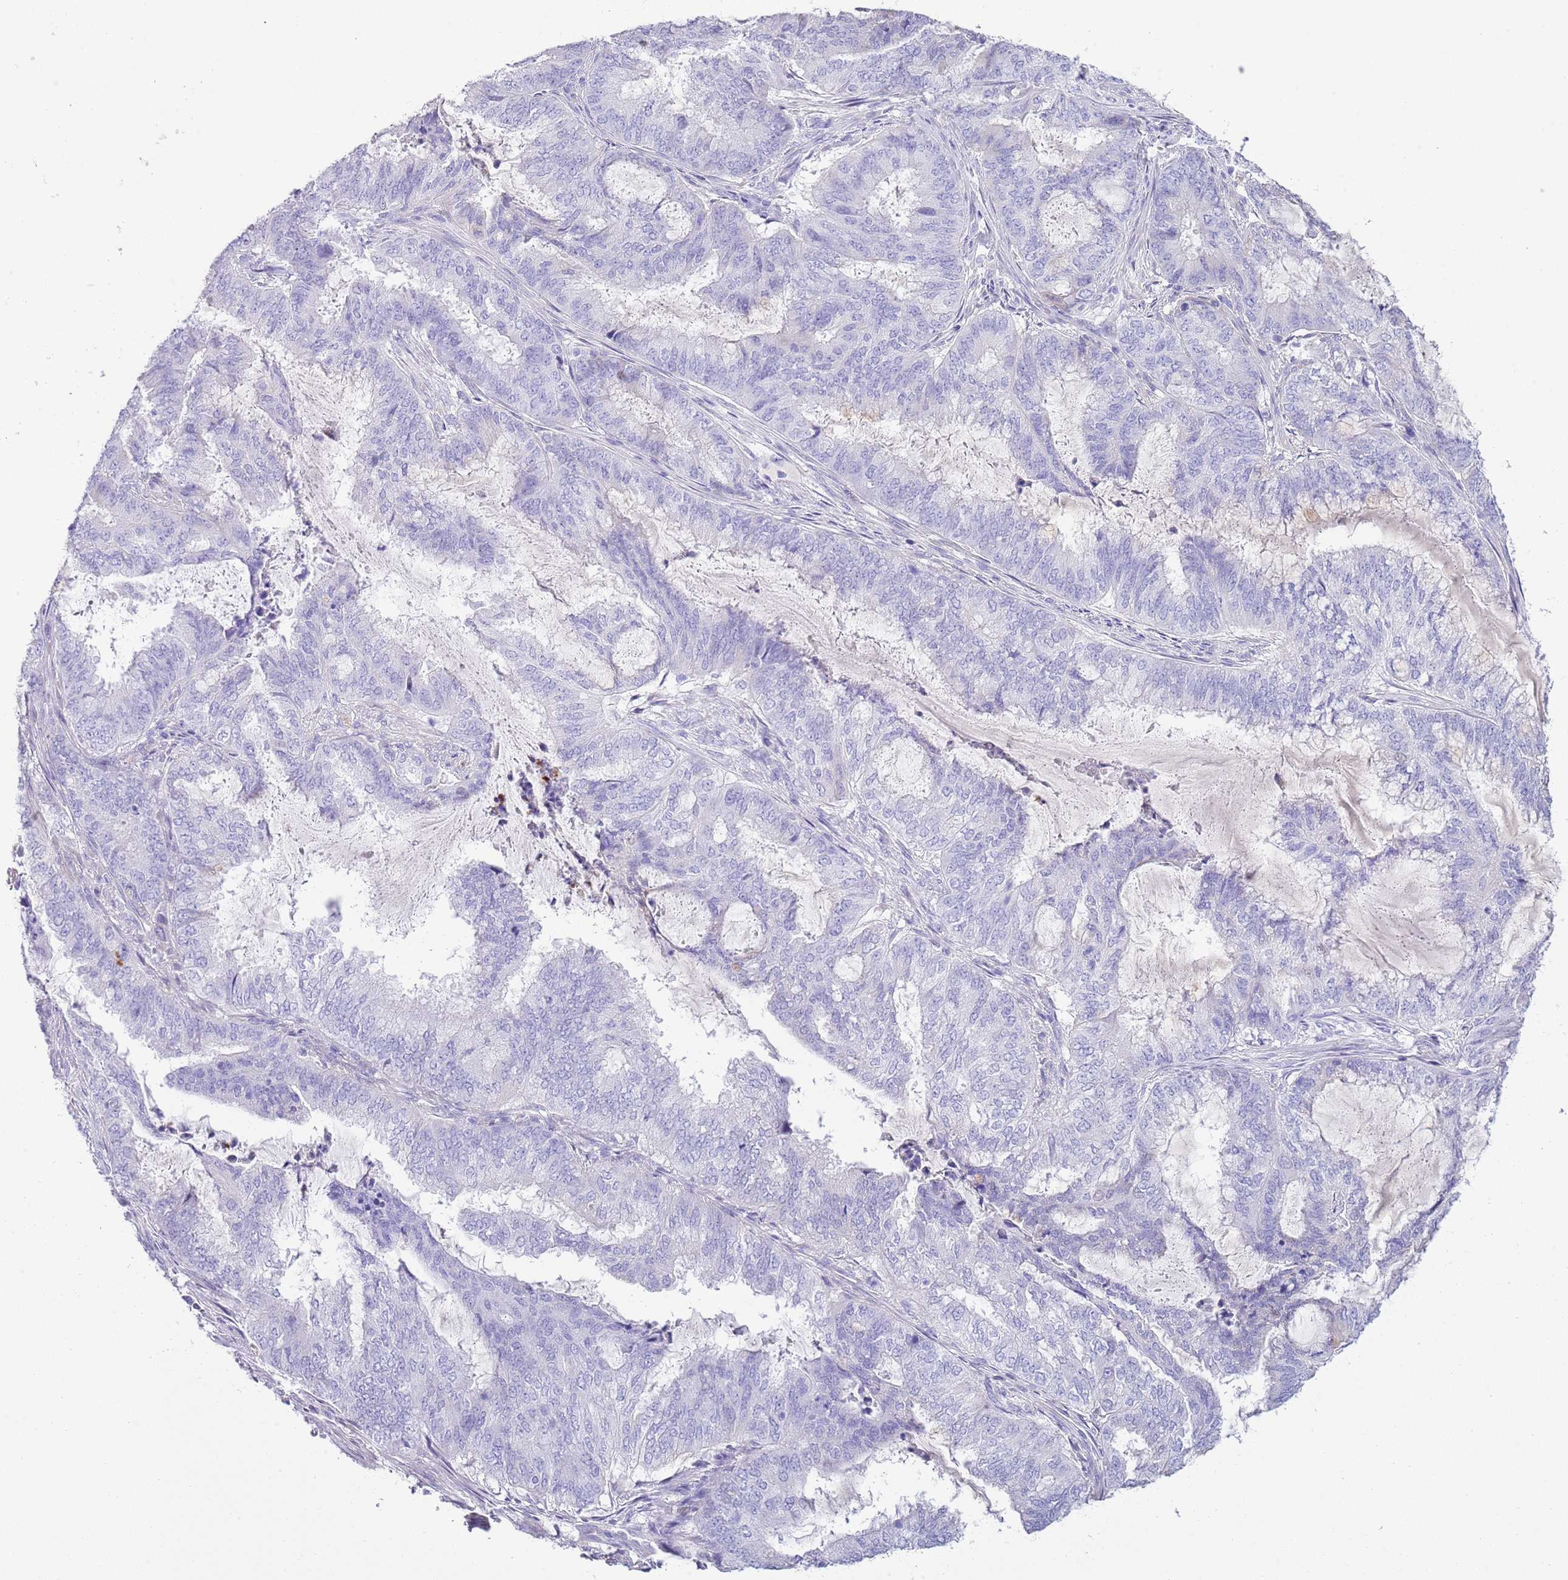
{"staining": {"intensity": "negative", "quantity": "none", "location": "none"}, "tissue": "endometrial cancer", "cell_type": "Tumor cells", "image_type": "cancer", "snomed": [{"axis": "morphology", "description": "Adenocarcinoma, NOS"}, {"axis": "topography", "description": "Endometrium"}], "caption": "Tumor cells are negative for brown protein staining in endometrial cancer.", "gene": "ABHD17C", "patient": {"sex": "female", "age": 51}}